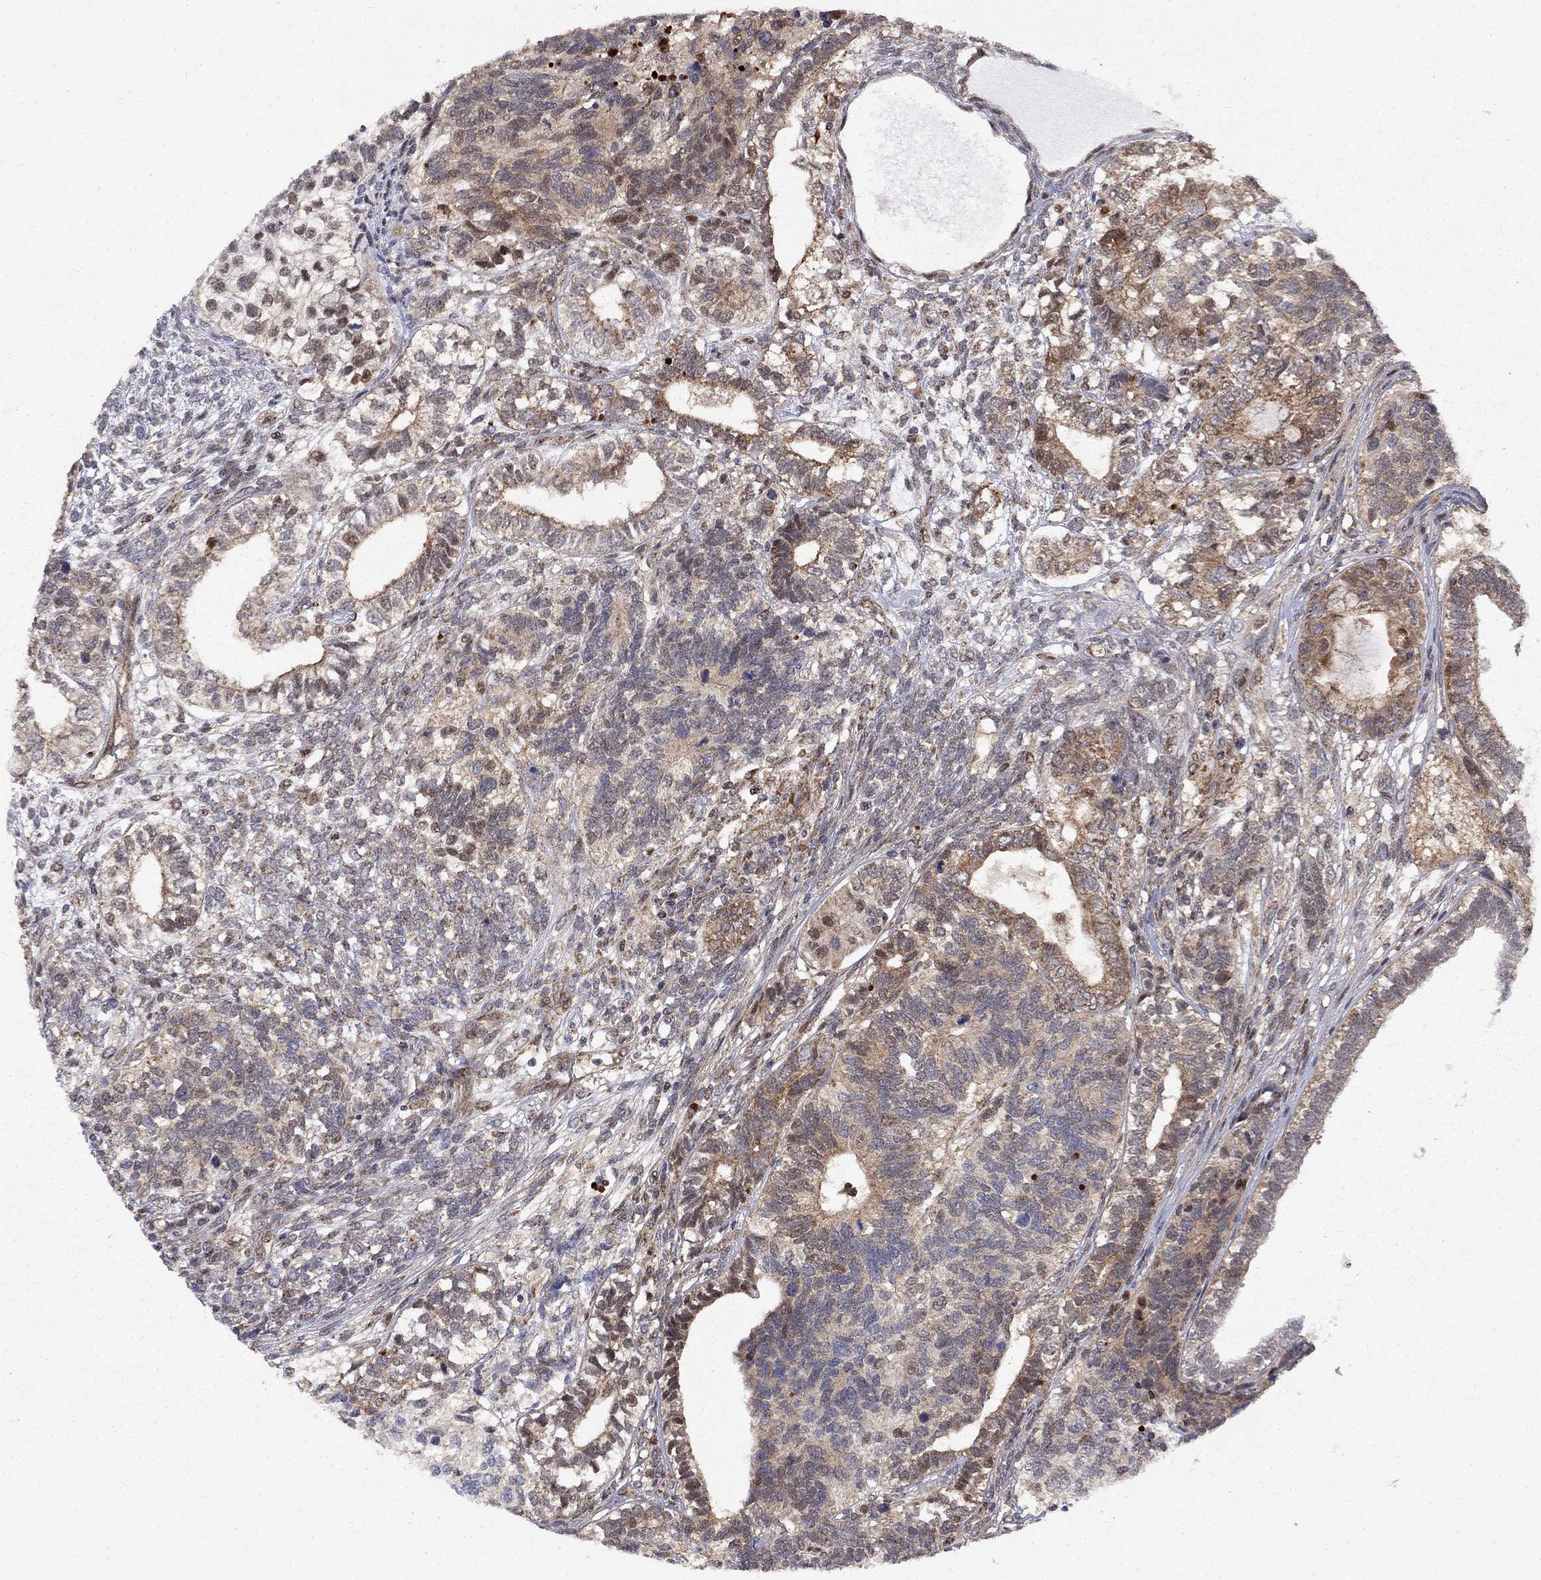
{"staining": {"intensity": "moderate", "quantity": "<25%", "location": "cytoplasmic/membranous"}, "tissue": "testis cancer", "cell_type": "Tumor cells", "image_type": "cancer", "snomed": [{"axis": "morphology", "description": "Seminoma, NOS"}, {"axis": "morphology", "description": "Carcinoma, Embryonal, NOS"}, {"axis": "topography", "description": "Testis"}], "caption": "IHC (DAB) staining of human testis cancer demonstrates moderate cytoplasmic/membranous protein positivity in about <25% of tumor cells.", "gene": "ELOB", "patient": {"sex": "male", "age": 41}}